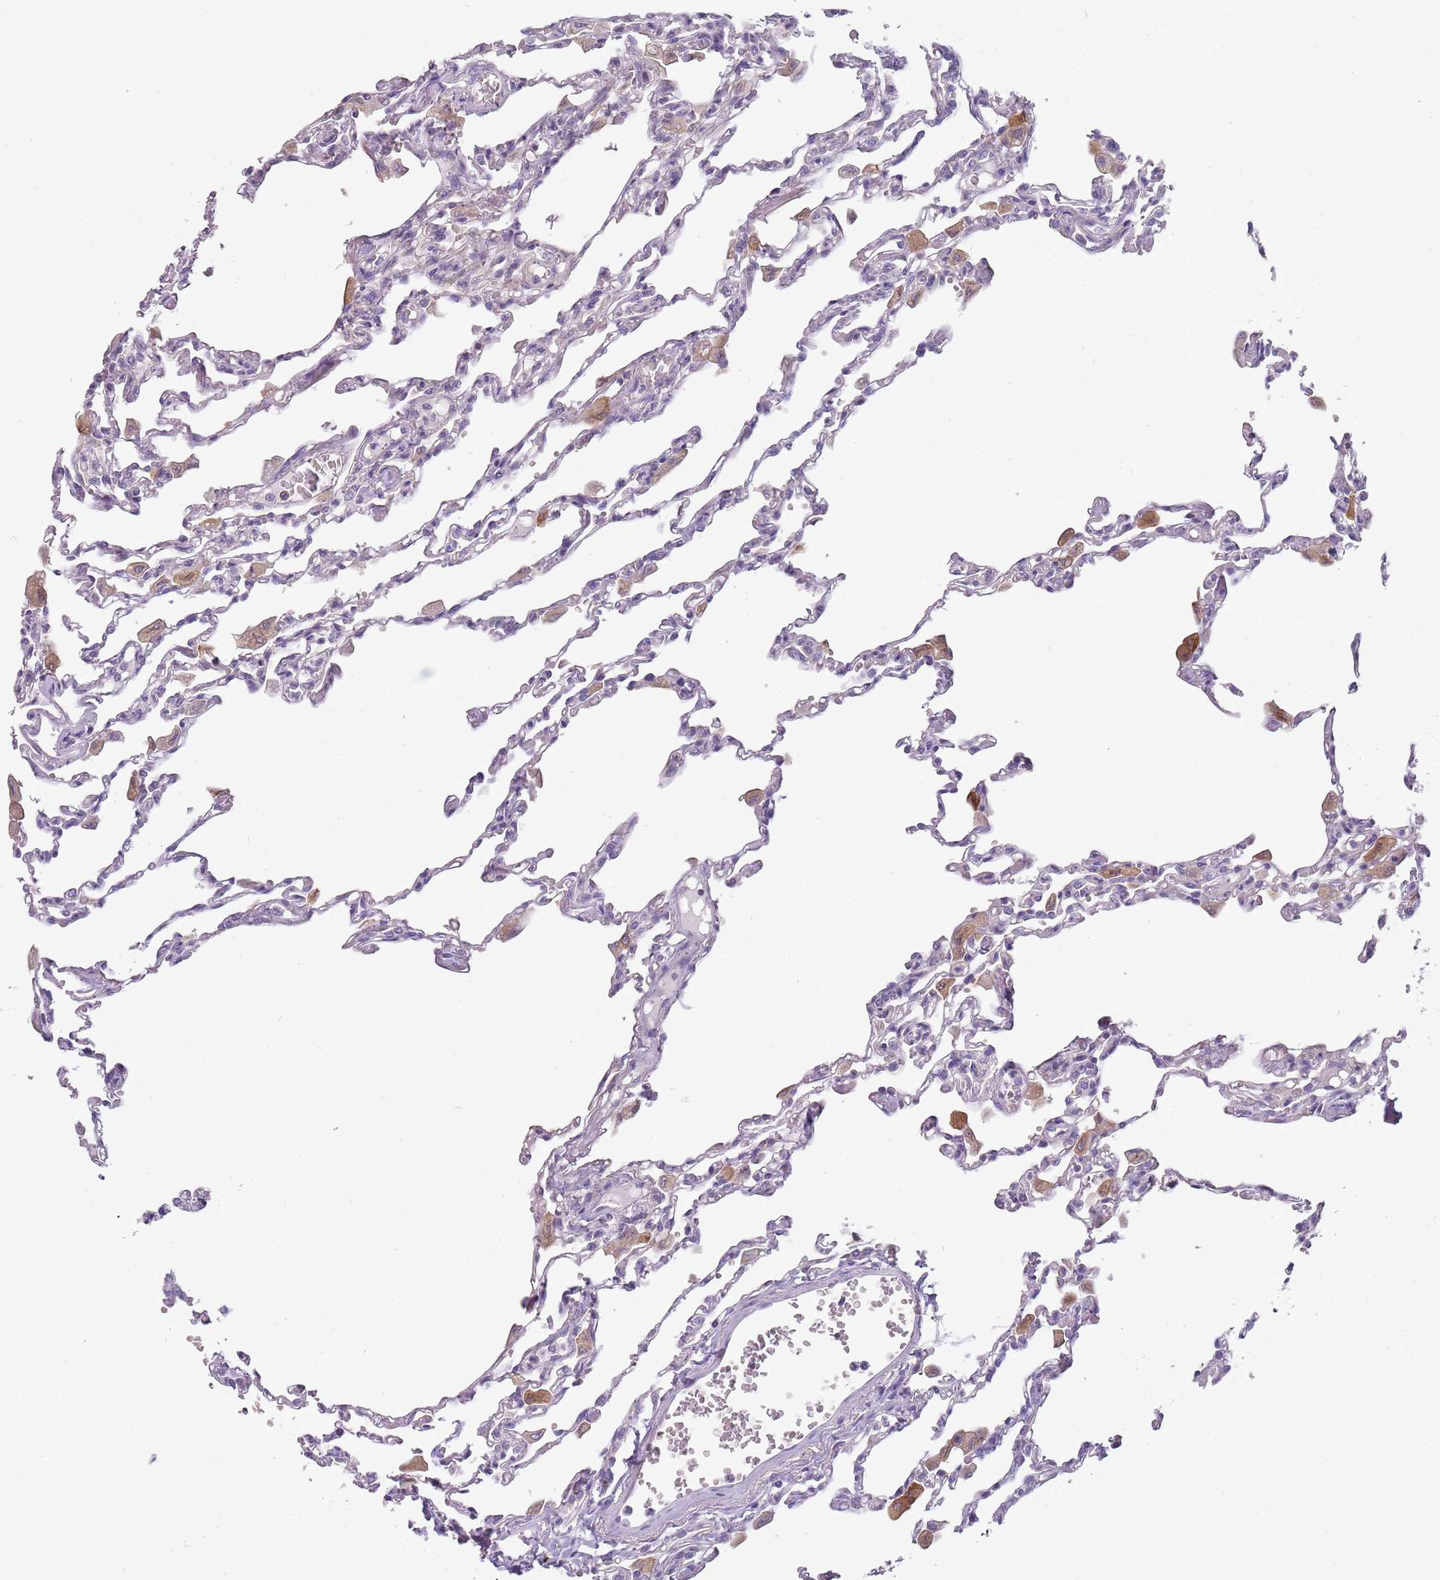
{"staining": {"intensity": "weak", "quantity": "<25%", "location": "cytoplasmic/membranous"}, "tissue": "lung", "cell_type": "Alveolar cells", "image_type": "normal", "snomed": [{"axis": "morphology", "description": "Normal tissue, NOS"}, {"axis": "topography", "description": "Bronchus"}, {"axis": "topography", "description": "Lung"}], "caption": "Lung stained for a protein using immunohistochemistry (IHC) reveals no positivity alveolar cells.", "gene": "ZNF583", "patient": {"sex": "female", "age": 49}}